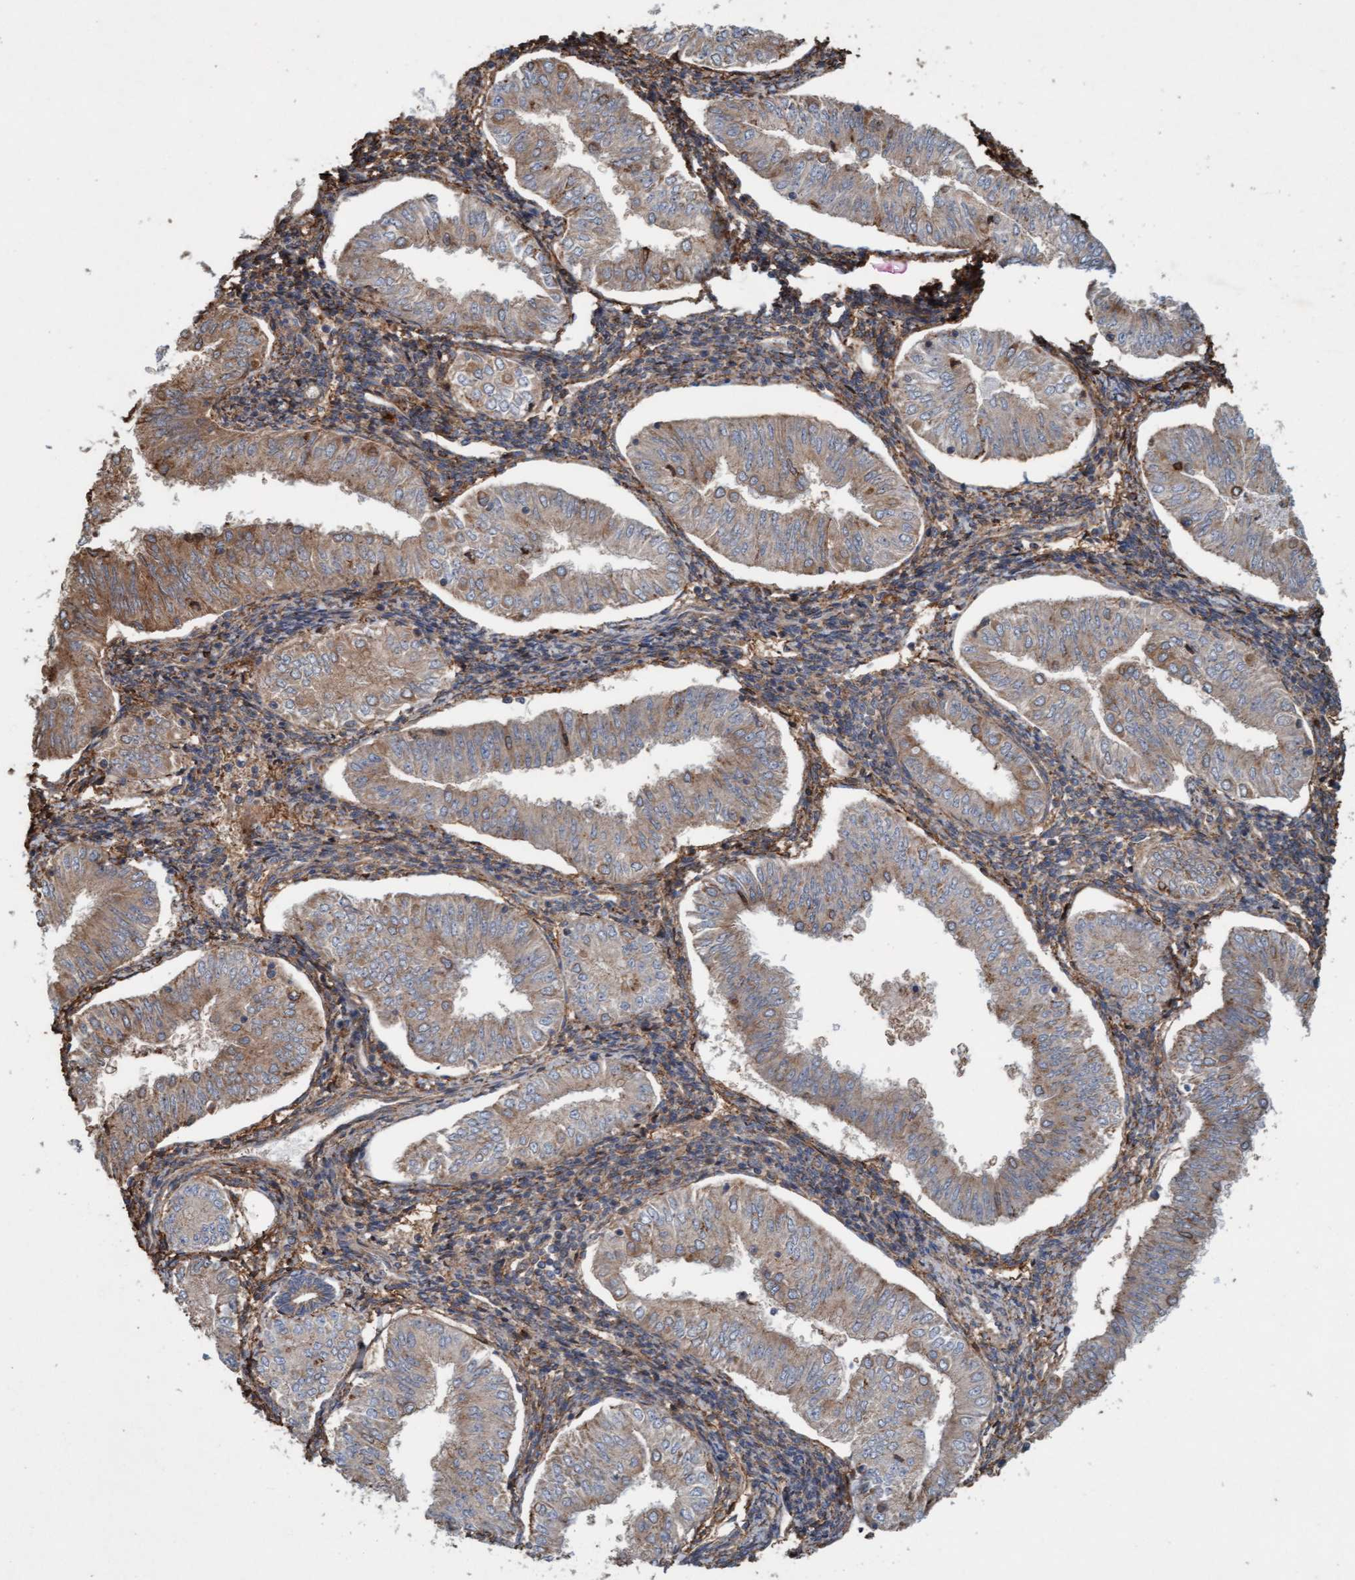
{"staining": {"intensity": "weak", "quantity": ">75%", "location": "cytoplasmic/membranous"}, "tissue": "endometrial cancer", "cell_type": "Tumor cells", "image_type": "cancer", "snomed": [{"axis": "morphology", "description": "Normal tissue, NOS"}, {"axis": "morphology", "description": "Adenocarcinoma, NOS"}, {"axis": "topography", "description": "Endometrium"}], "caption": "A high-resolution image shows immunohistochemistry (IHC) staining of endometrial adenocarcinoma, which shows weak cytoplasmic/membranous positivity in approximately >75% of tumor cells. The staining was performed using DAB, with brown indicating positive protein expression. Nuclei are stained blue with hematoxylin.", "gene": "ERAL1", "patient": {"sex": "female", "age": 53}}